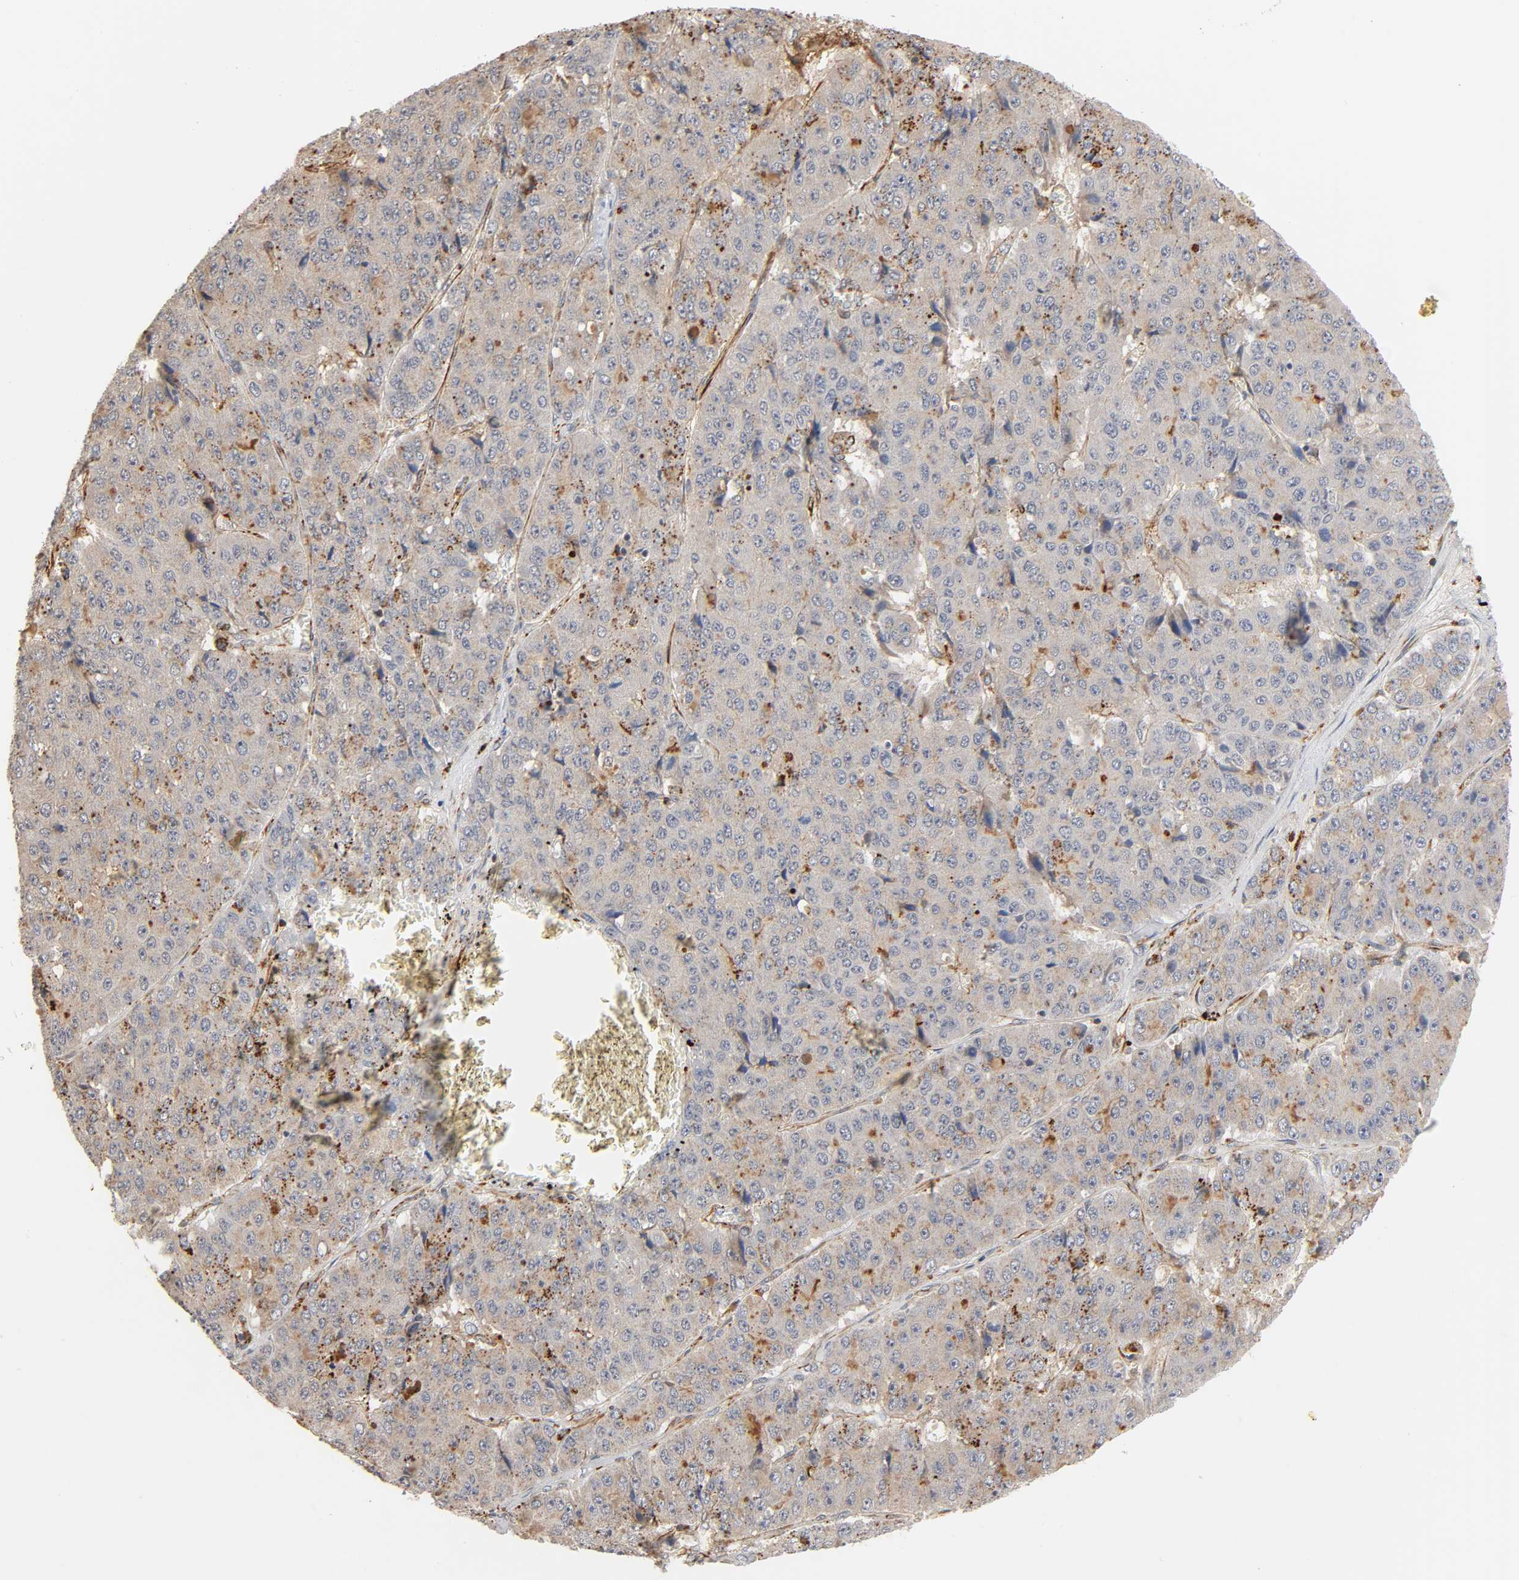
{"staining": {"intensity": "weak", "quantity": ">75%", "location": "cytoplasmic/membranous"}, "tissue": "pancreatic cancer", "cell_type": "Tumor cells", "image_type": "cancer", "snomed": [{"axis": "morphology", "description": "Adenocarcinoma, NOS"}, {"axis": "topography", "description": "Pancreas"}], "caption": "Tumor cells exhibit low levels of weak cytoplasmic/membranous staining in approximately >75% of cells in human pancreatic adenocarcinoma. The protein is stained brown, and the nuclei are stained in blue (DAB (3,3'-diaminobenzidine) IHC with brightfield microscopy, high magnification).", "gene": "REEP6", "patient": {"sex": "male", "age": 50}}